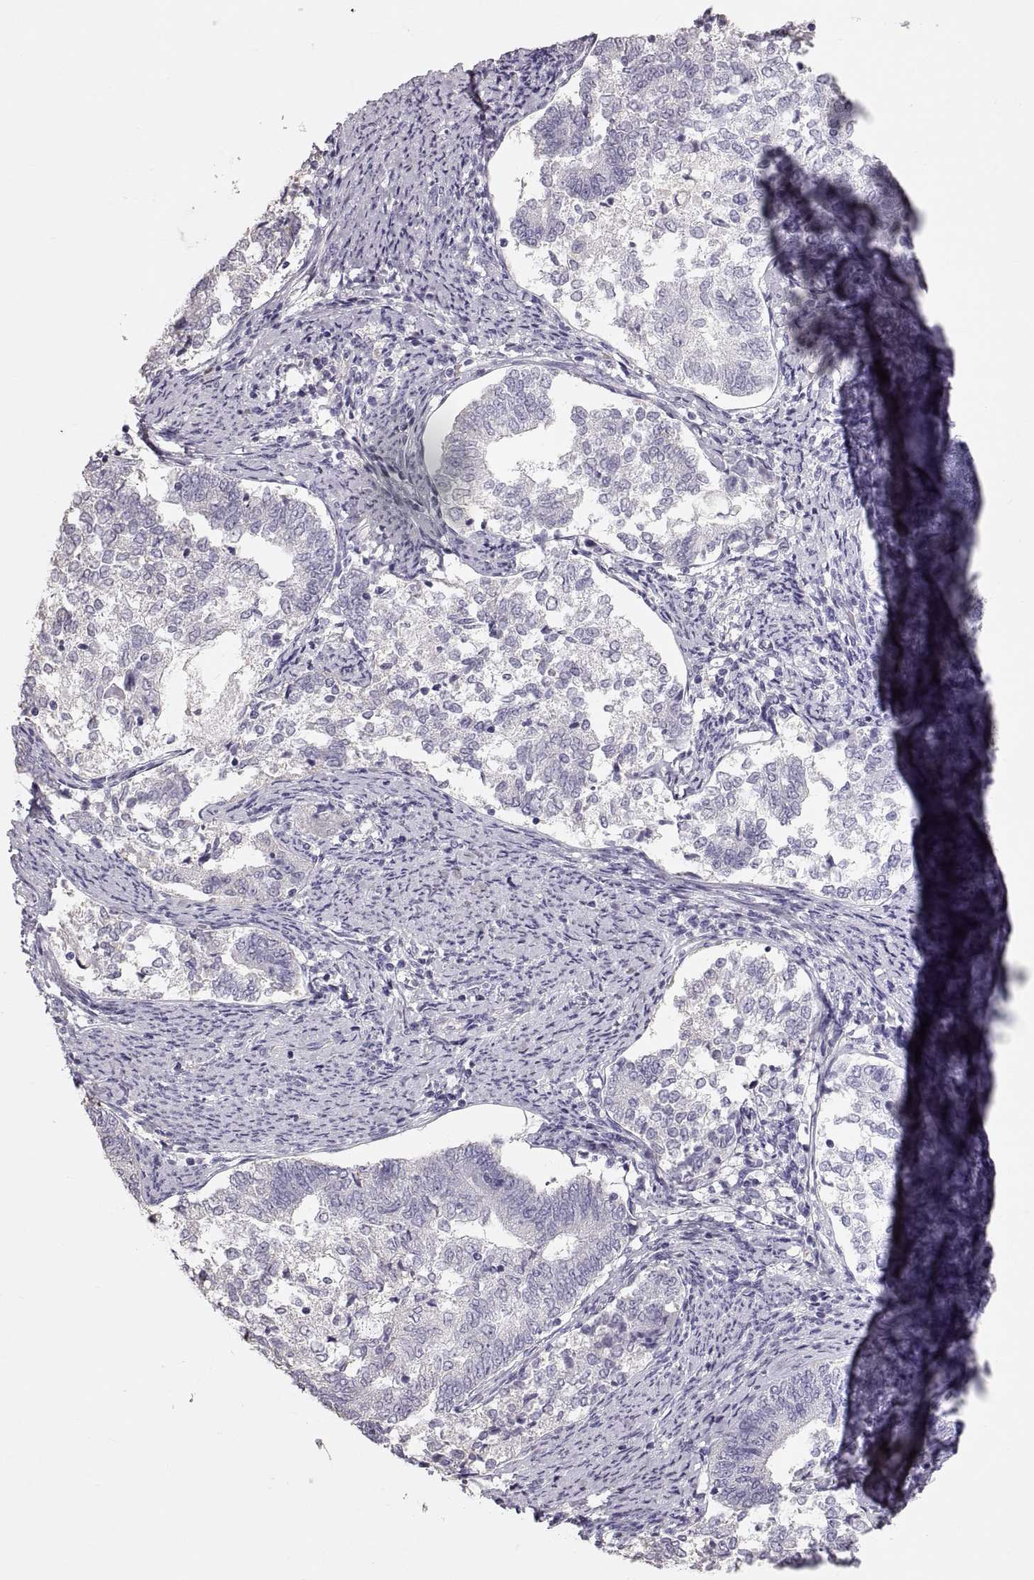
{"staining": {"intensity": "negative", "quantity": "none", "location": "none"}, "tissue": "endometrial cancer", "cell_type": "Tumor cells", "image_type": "cancer", "snomed": [{"axis": "morphology", "description": "Adenocarcinoma, NOS"}, {"axis": "topography", "description": "Endometrium"}], "caption": "Immunohistochemistry of endometrial cancer (adenocarcinoma) demonstrates no positivity in tumor cells.", "gene": "POU1F1", "patient": {"sex": "female", "age": 65}}